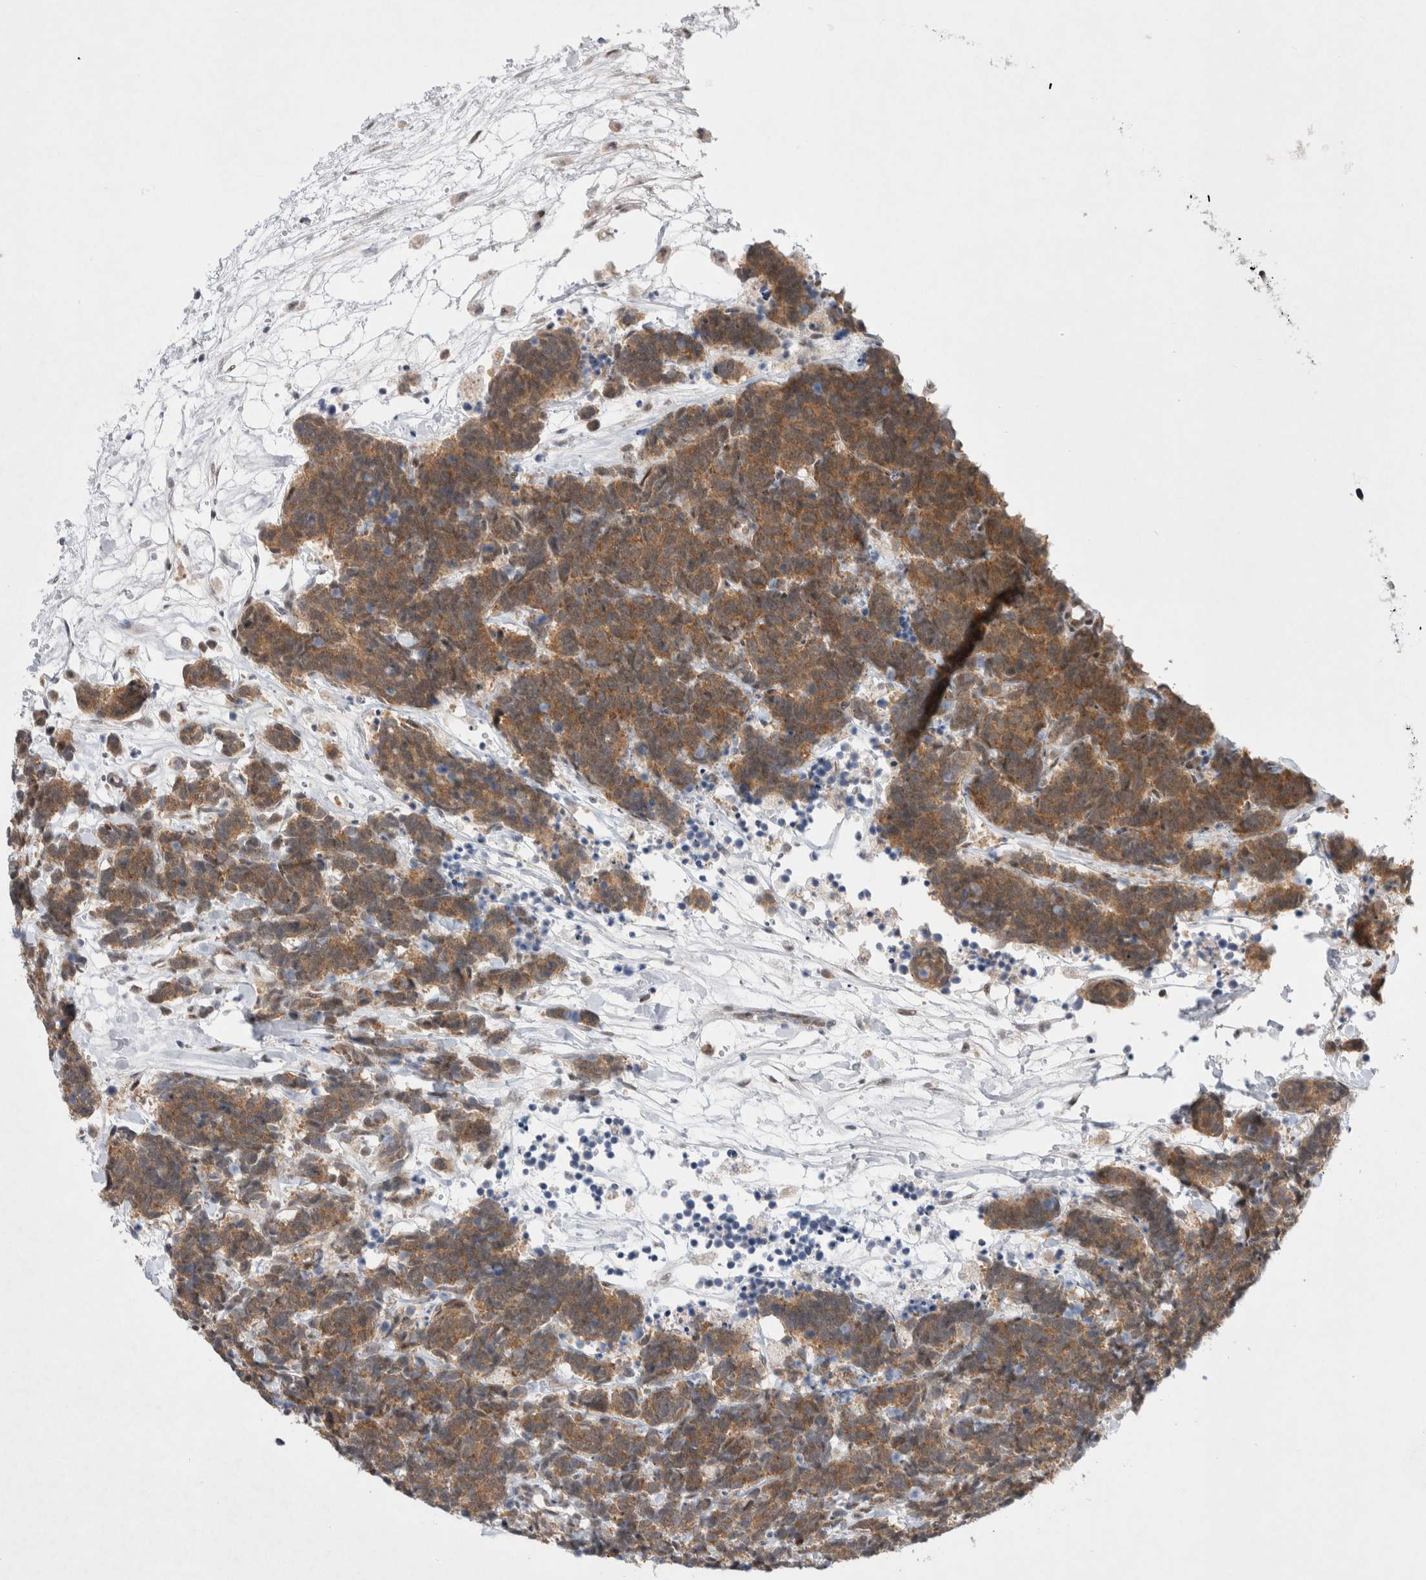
{"staining": {"intensity": "moderate", "quantity": ">75%", "location": "cytoplasmic/membranous"}, "tissue": "carcinoid", "cell_type": "Tumor cells", "image_type": "cancer", "snomed": [{"axis": "morphology", "description": "Carcinoma, NOS"}, {"axis": "morphology", "description": "Carcinoid, malignant, NOS"}, {"axis": "topography", "description": "Urinary bladder"}], "caption": "Protein analysis of carcinoid (malignant) tissue reveals moderate cytoplasmic/membranous staining in approximately >75% of tumor cells. The protein is shown in brown color, while the nuclei are stained blue.", "gene": "WIPF2", "patient": {"sex": "male", "age": 57}}